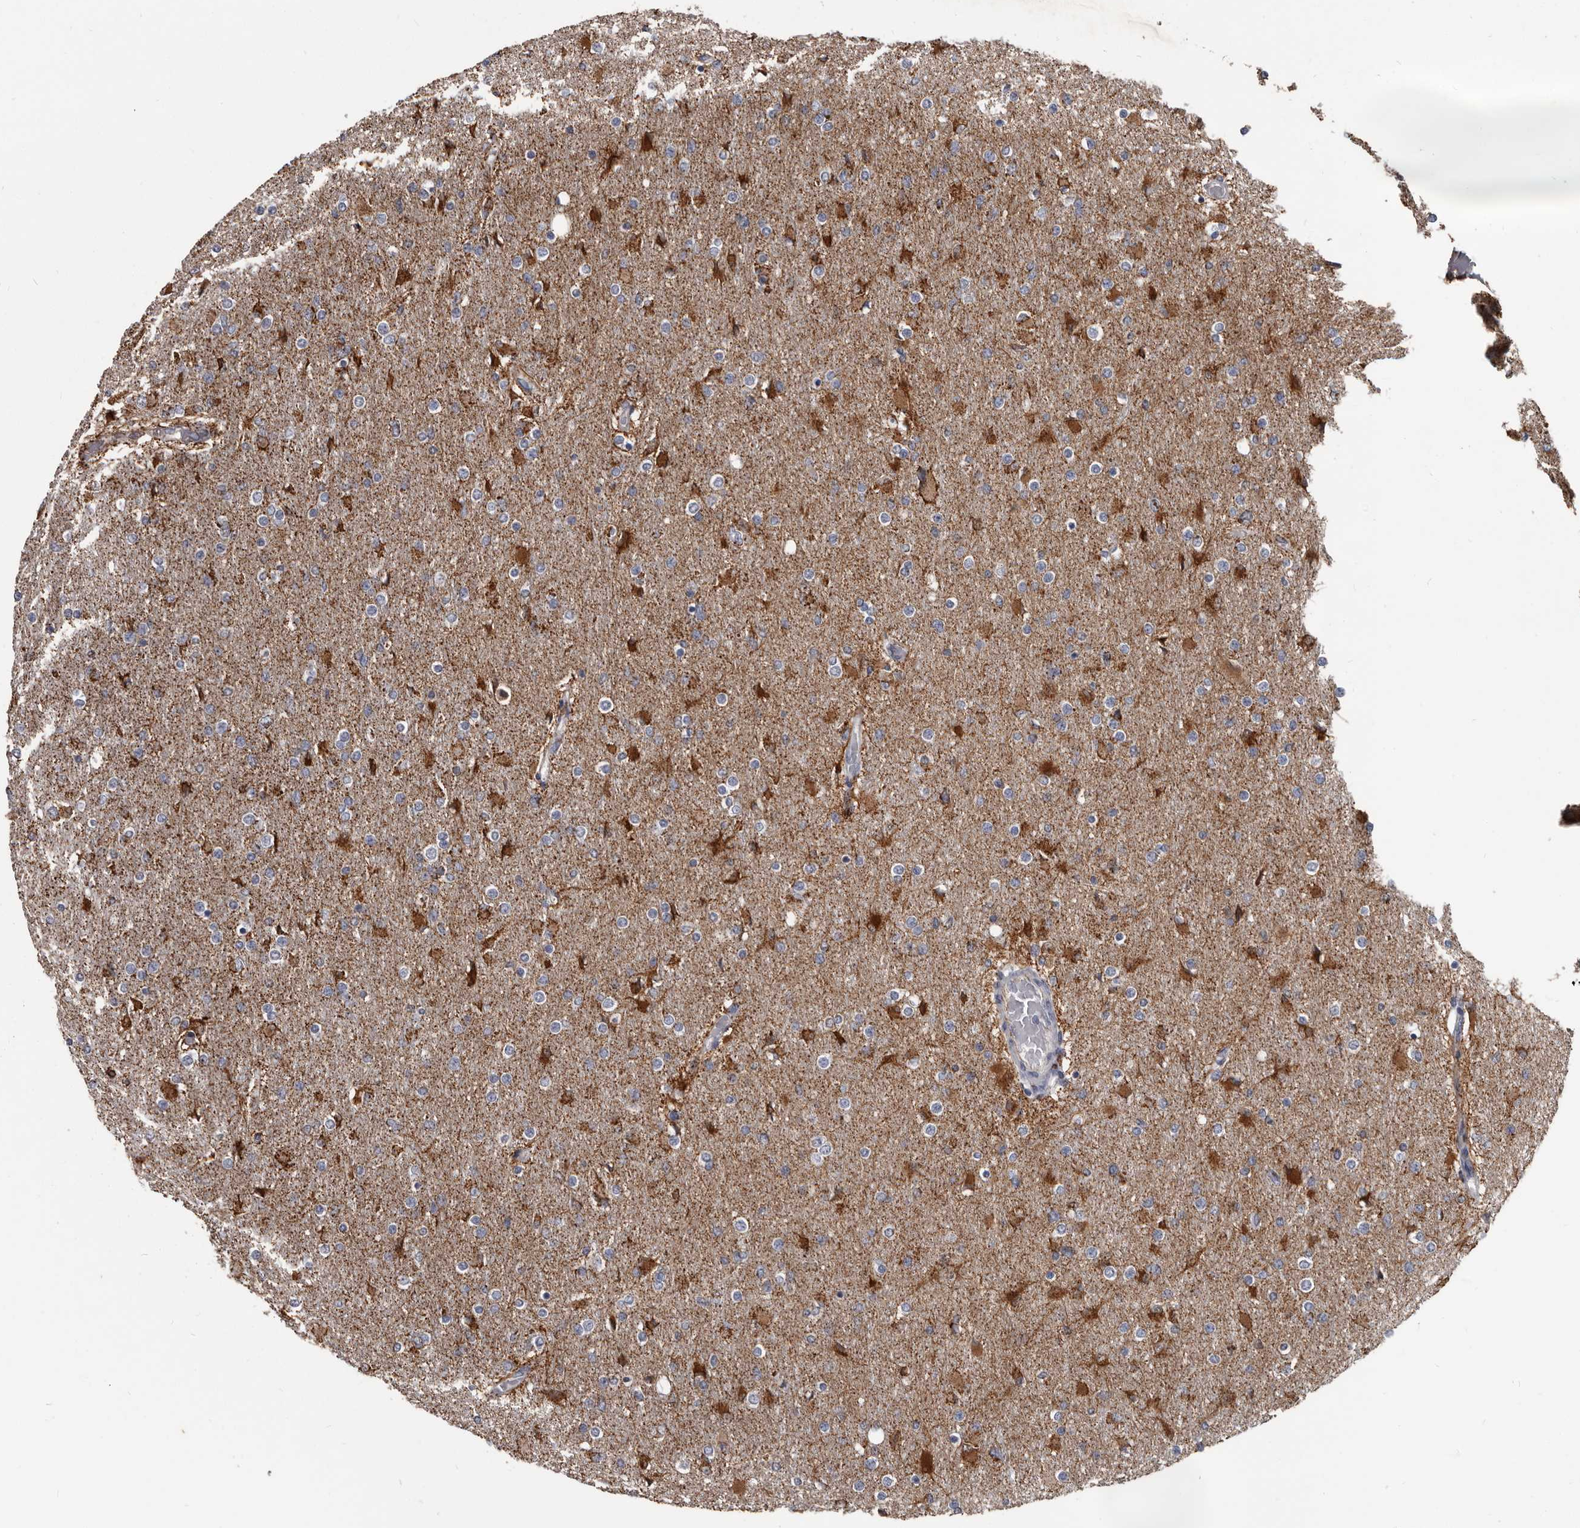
{"staining": {"intensity": "negative", "quantity": "none", "location": "none"}, "tissue": "glioma", "cell_type": "Tumor cells", "image_type": "cancer", "snomed": [{"axis": "morphology", "description": "Glioma, malignant, High grade"}, {"axis": "topography", "description": "Cerebral cortex"}], "caption": "Histopathology image shows no protein staining in tumor cells of glioma tissue.", "gene": "ALDH5A1", "patient": {"sex": "female", "age": 36}}